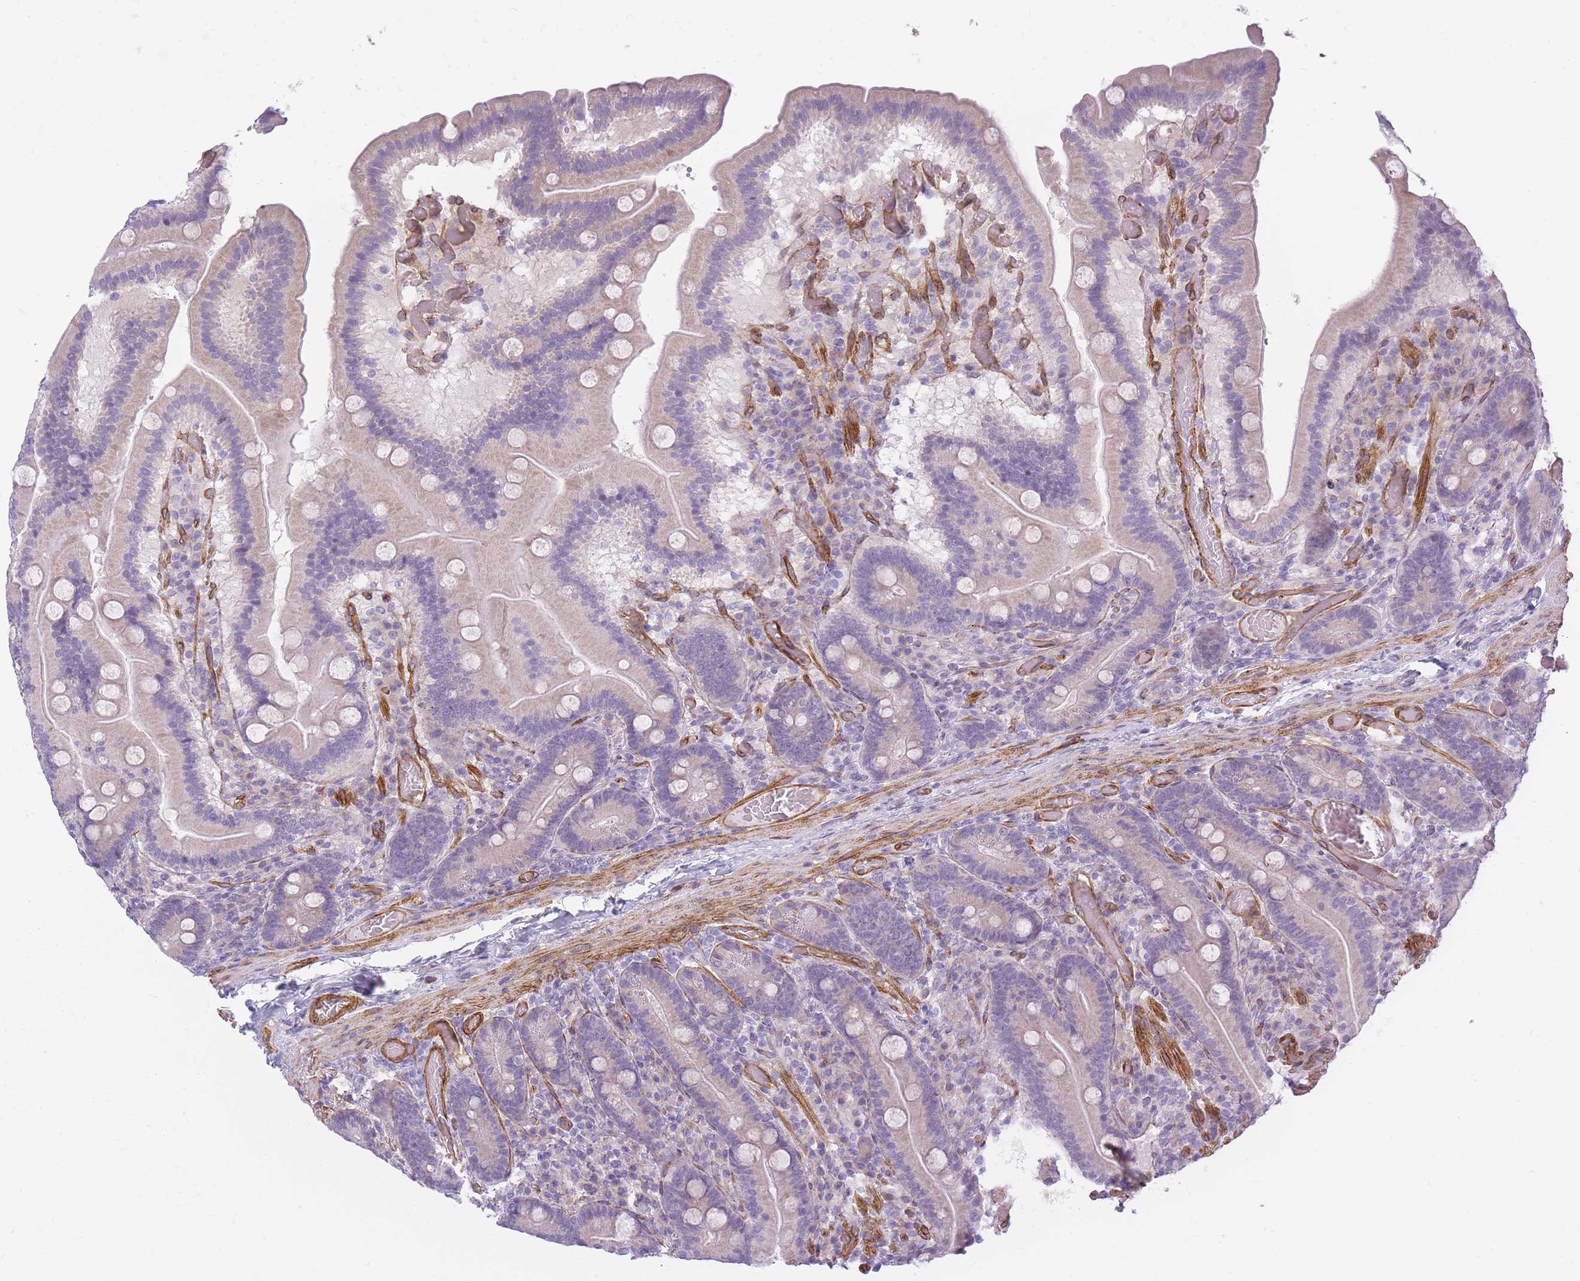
{"staining": {"intensity": "weak", "quantity": "<25%", "location": "cytoplasmic/membranous"}, "tissue": "duodenum", "cell_type": "Glandular cells", "image_type": "normal", "snomed": [{"axis": "morphology", "description": "Normal tissue, NOS"}, {"axis": "topography", "description": "Duodenum"}], "caption": "DAB immunohistochemical staining of unremarkable human duodenum reveals no significant expression in glandular cells.", "gene": "OR6B2", "patient": {"sex": "female", "age": 62}}